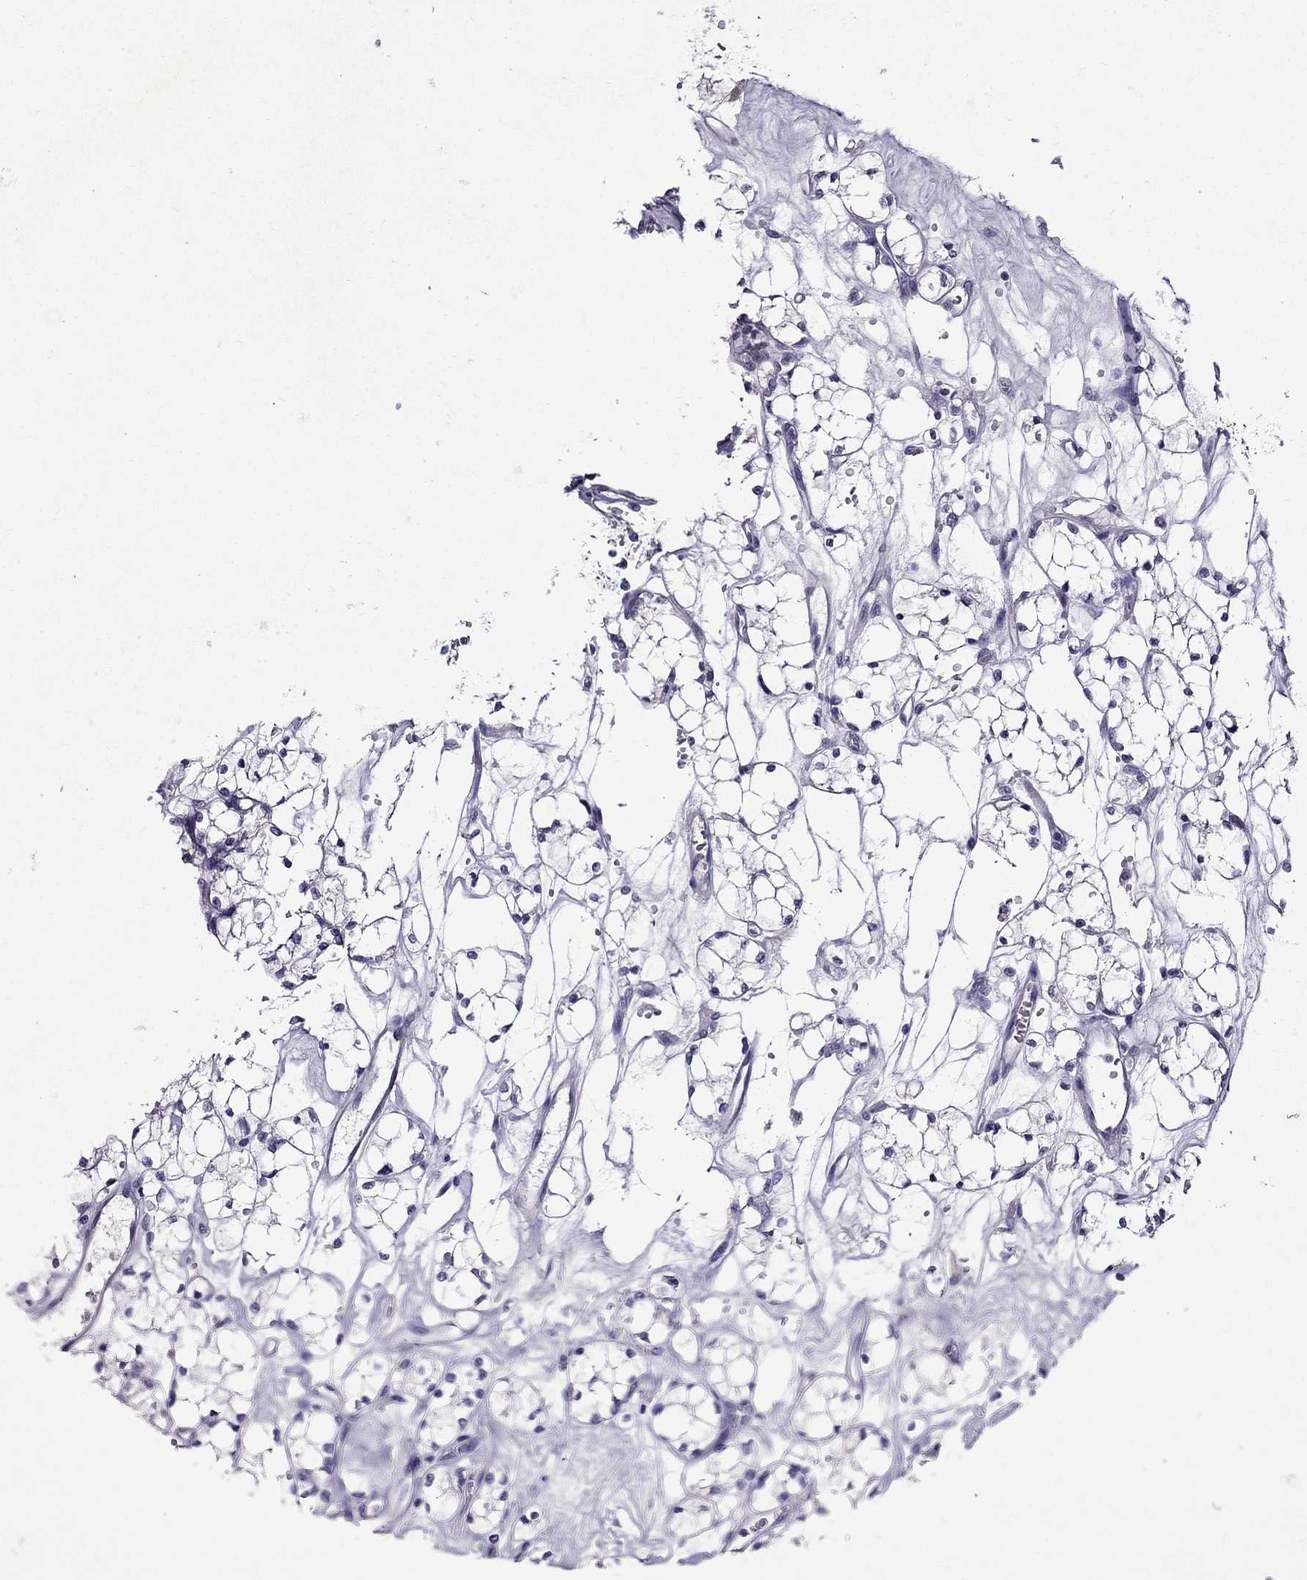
{"staining": {"intensity": "negative", "quantity": "none", "location": "none"}, "tissue": "renal cancer", "cell_type": "Tumor cells", "image_type": "cancer", "snomed": [{"axis": "morphology", "description": "Adenocarcinoma, NOS"}, {"axis": "topography", "description": "Kidney"}], "caption": "High power microscopy image of an immunohistochemistry (IHC) photomicrograph of renal adenocarcinoma, revealing no significant staining in tumor cells.", "gene": "DNAH17", "patient": {"sex": "female", "age": 69}}